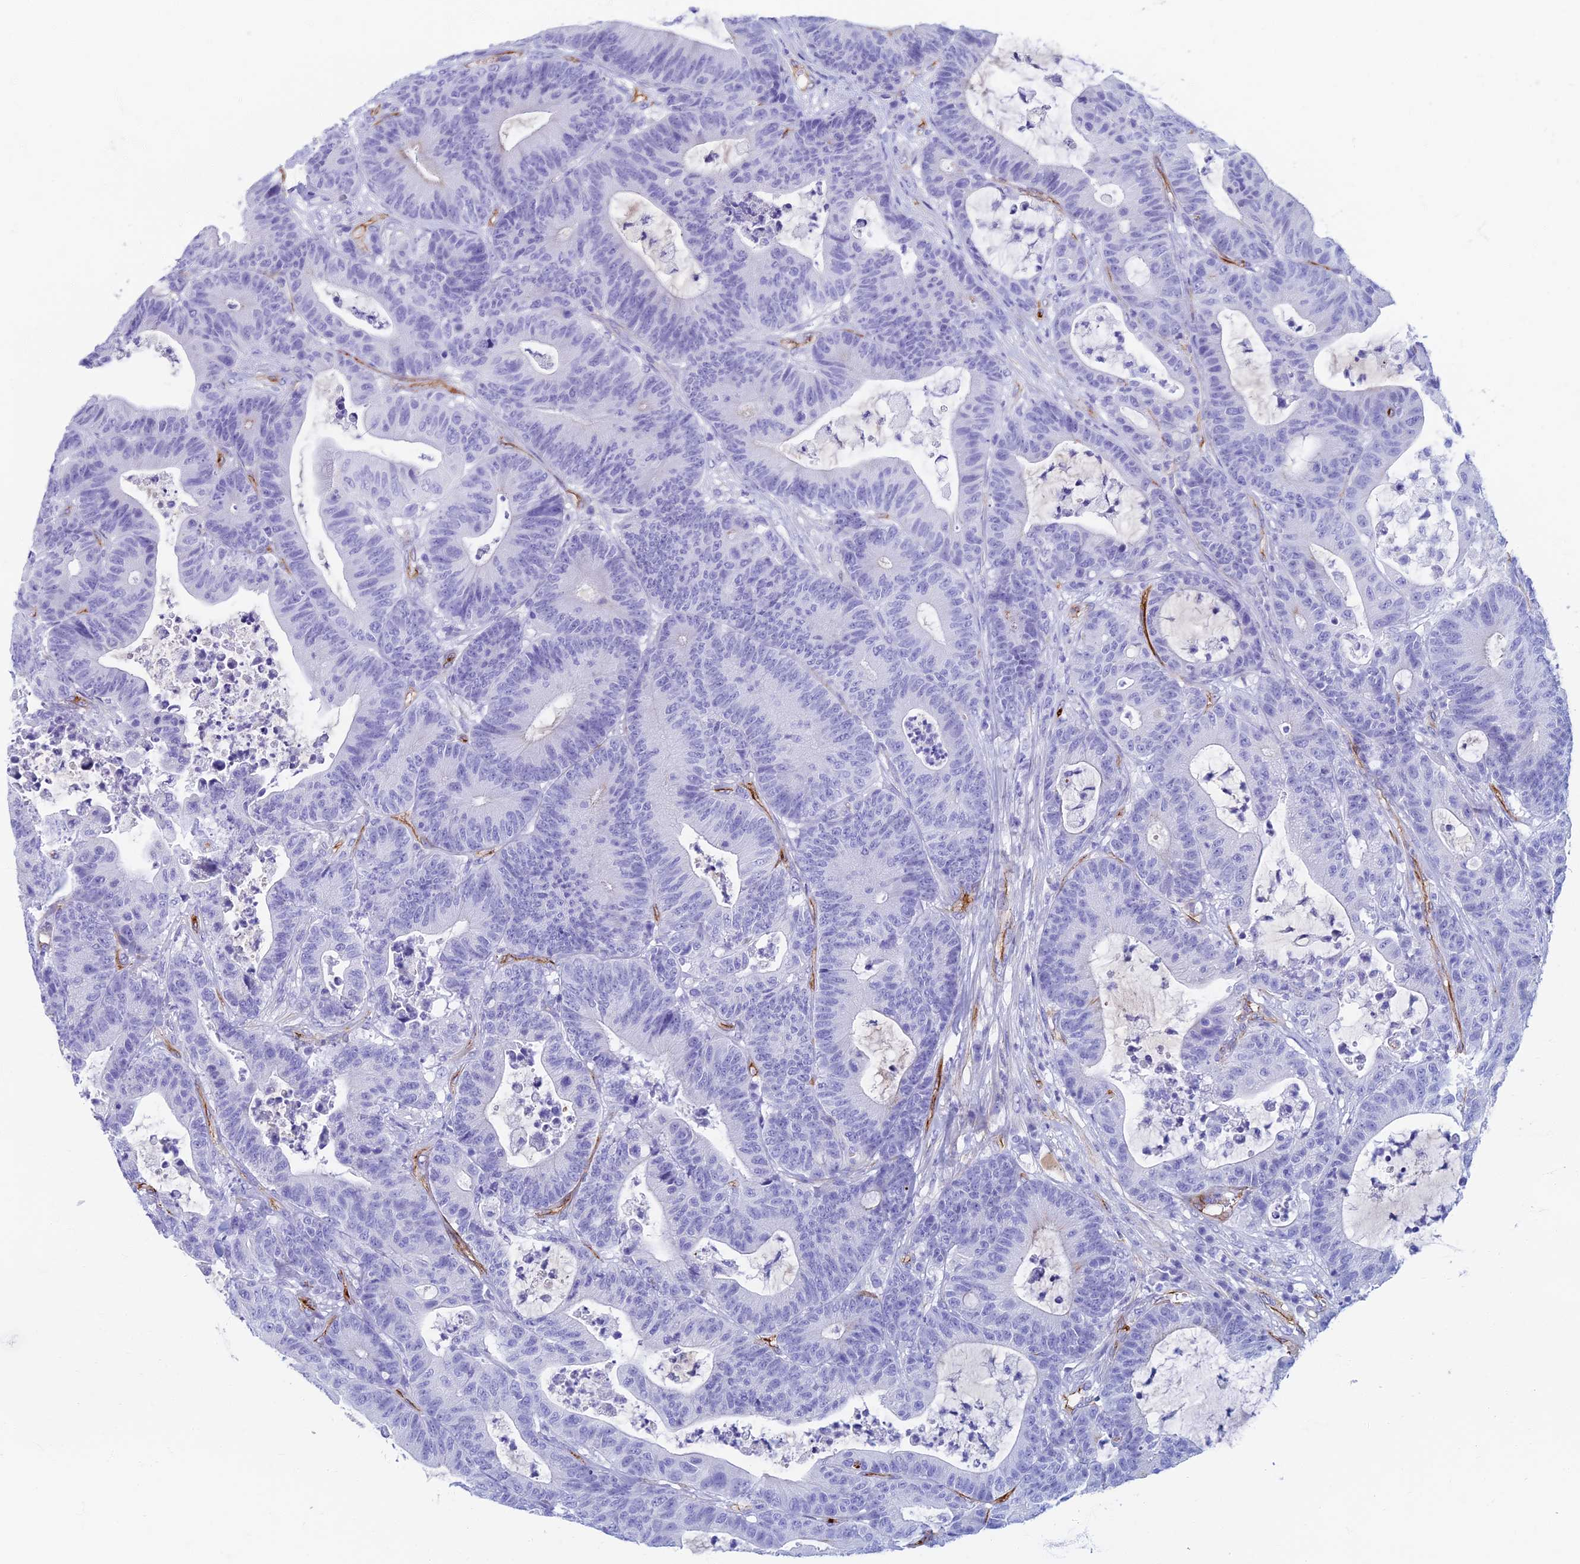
{"staining": {"intensity": "negative", "quantity": "none", "location": "none"}, "tissue": "colorectal cancer", "cell_type": "Tumor cells", "image_type": "cancer", "snomed": [{"axis": "morphology", "description": "Adenocarcinoma, NOS"}, {"axis": "topography", "description": "Colon"}], "caption": "Immunohistochemistry image of human colorectal cancer (adenocarcinoma) stained for a protein (brown), which shows no expression in tumor cells.", "gene": "ETFRF1", "patient": {"sex": "female", "age": 84}}